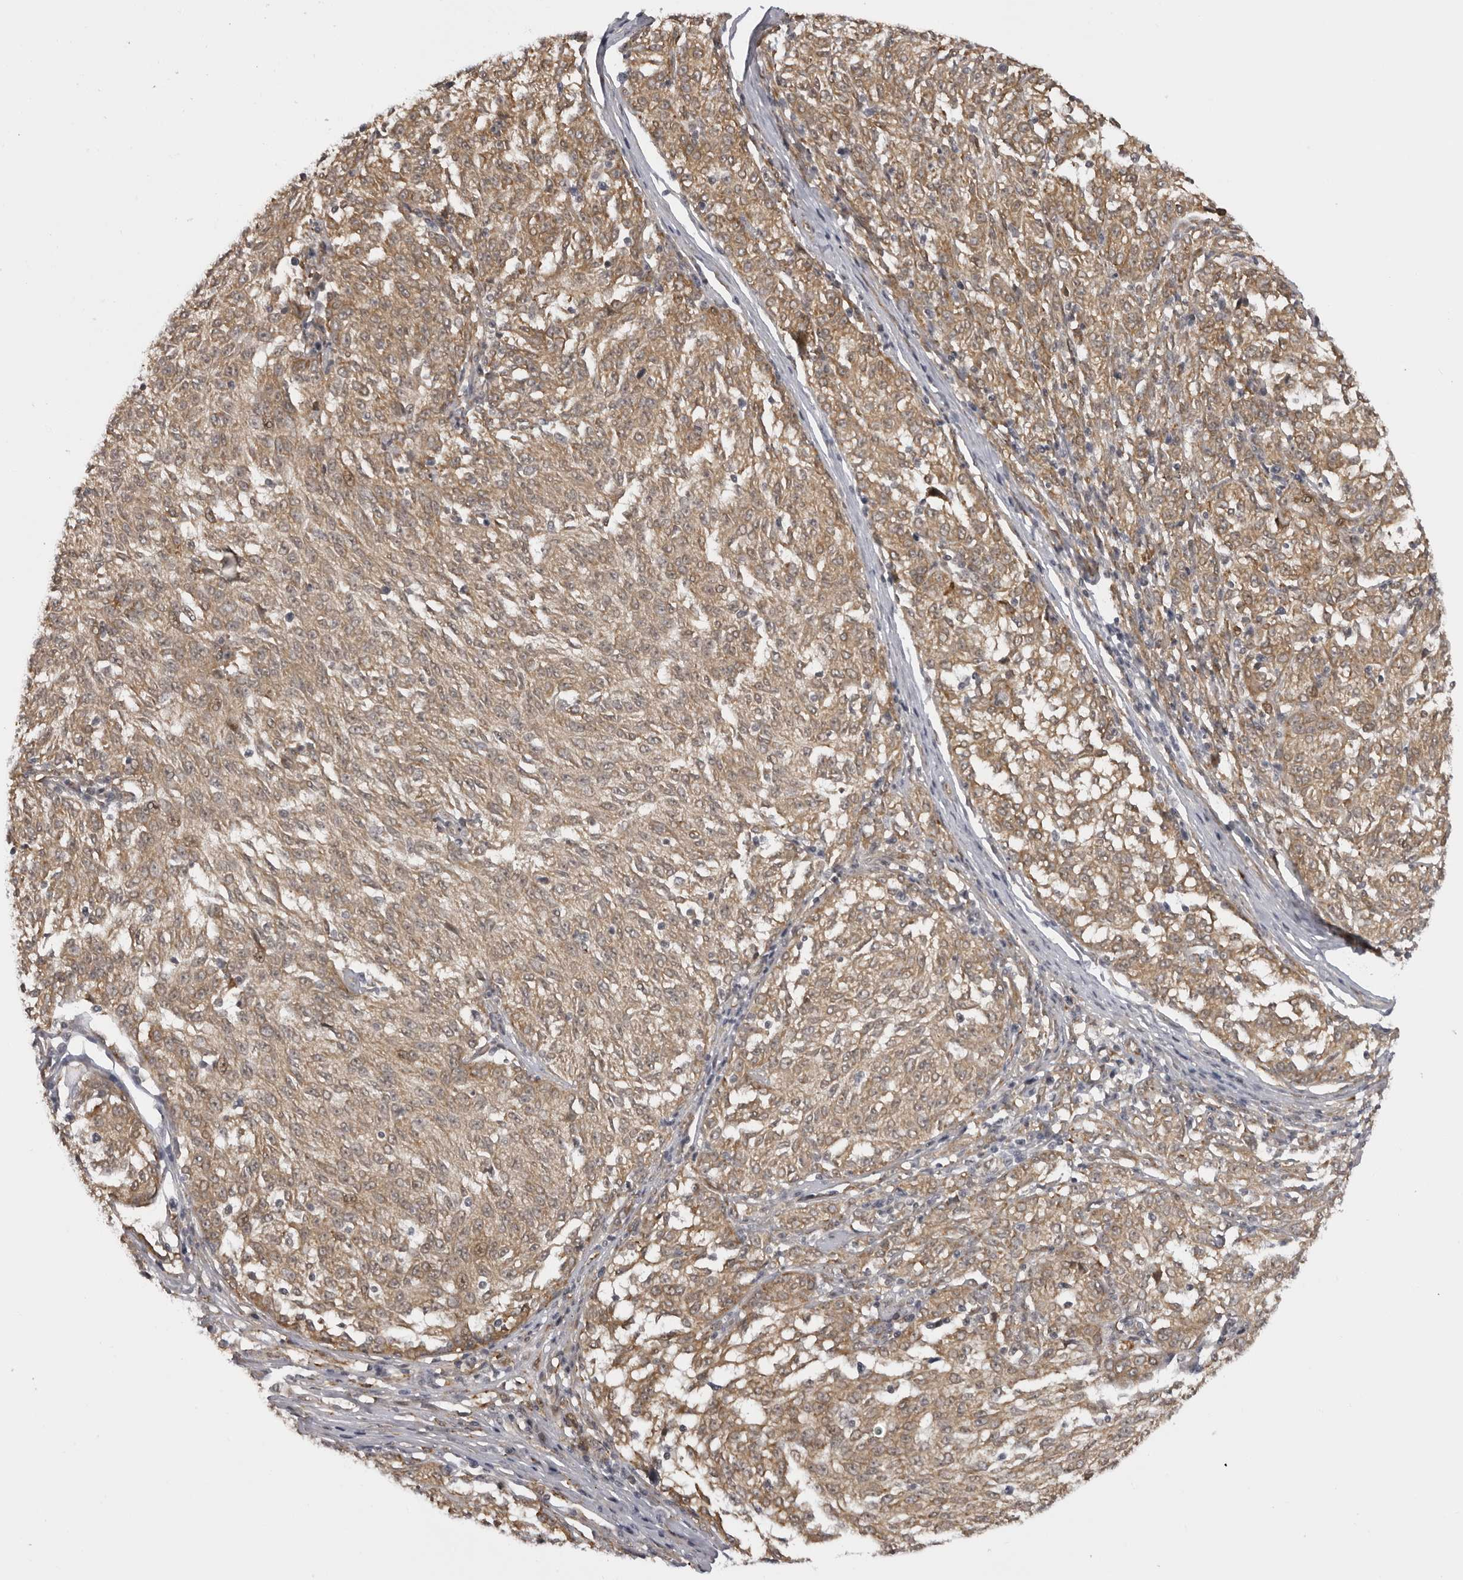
{"staining": {"intensity": "moderate", "quantity": ">75%", "location": "cytoplasmic/membranous"}, "tissue": "melanoma", "cell_type": "Tumor cells", "image_type": "cancer", "snomed": [{"axis": "morphology", "description": "Malignant melanoma, NOS"}, {"axis": "topography", "description": "Skin"}], "caption": "Human melanoma stained with a protein marker reveals moderate staining in tumor cells.", "gene": "DNAH14", "patient": {"sex": "female", "age": 72}}